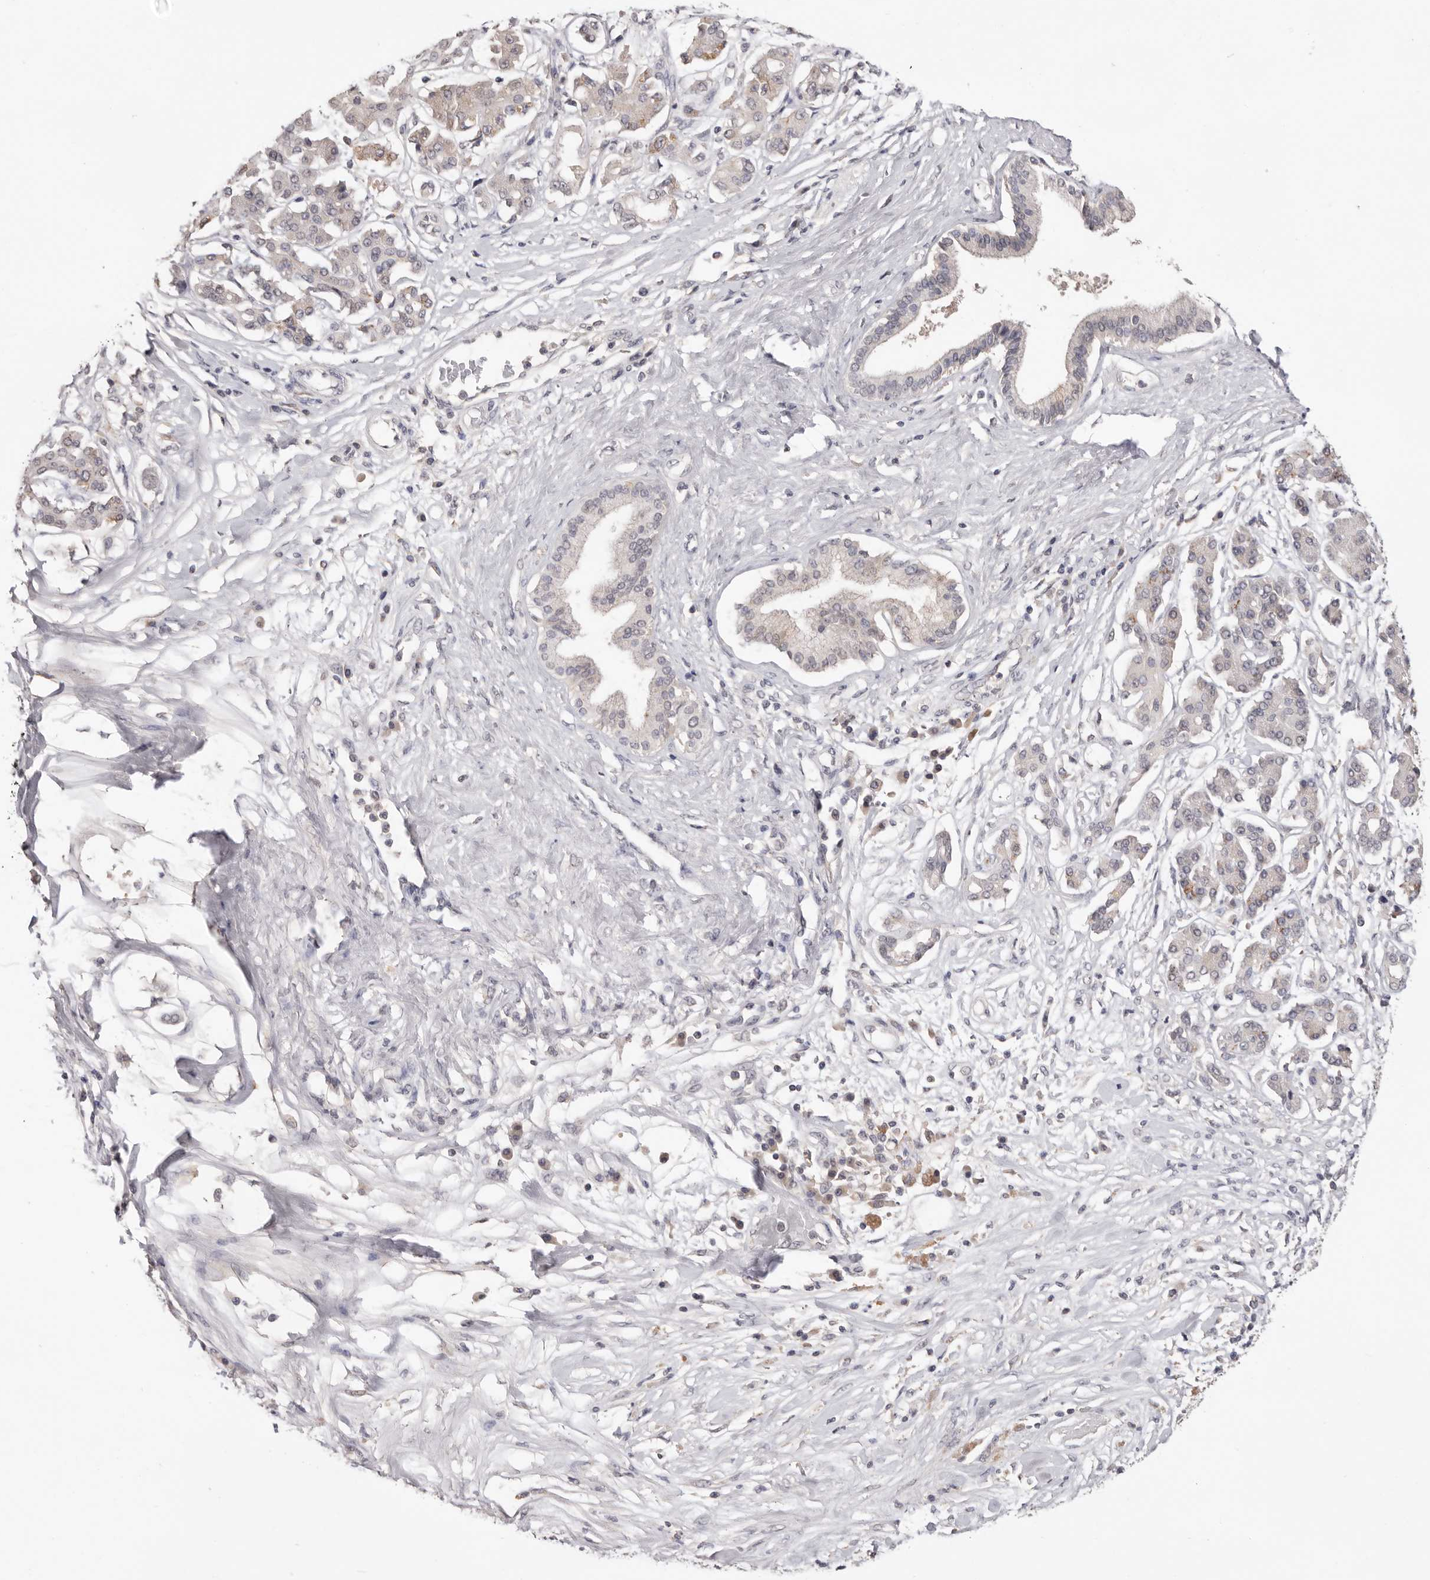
{"staining": {"intensity": "negative", "quantity": "none", "location": "none"}, "tissue": "pancreatic cancer", "cell_type": "Tumor cells", "image_type": "cancer", "snomed": [{"axis": "morphology", "description": "Adenocarcinoma, NOS"}, {"axis": "topography", "description": "Pancreas"}], "caption": "A high-resolution histopathology image shows immunohistochemistry staining of adenocarcinoma (pancreatic), which displays no significant expression in tumor cells.", "gene": "DOP1A", "patient": {"sex": "female", "age": 56}}